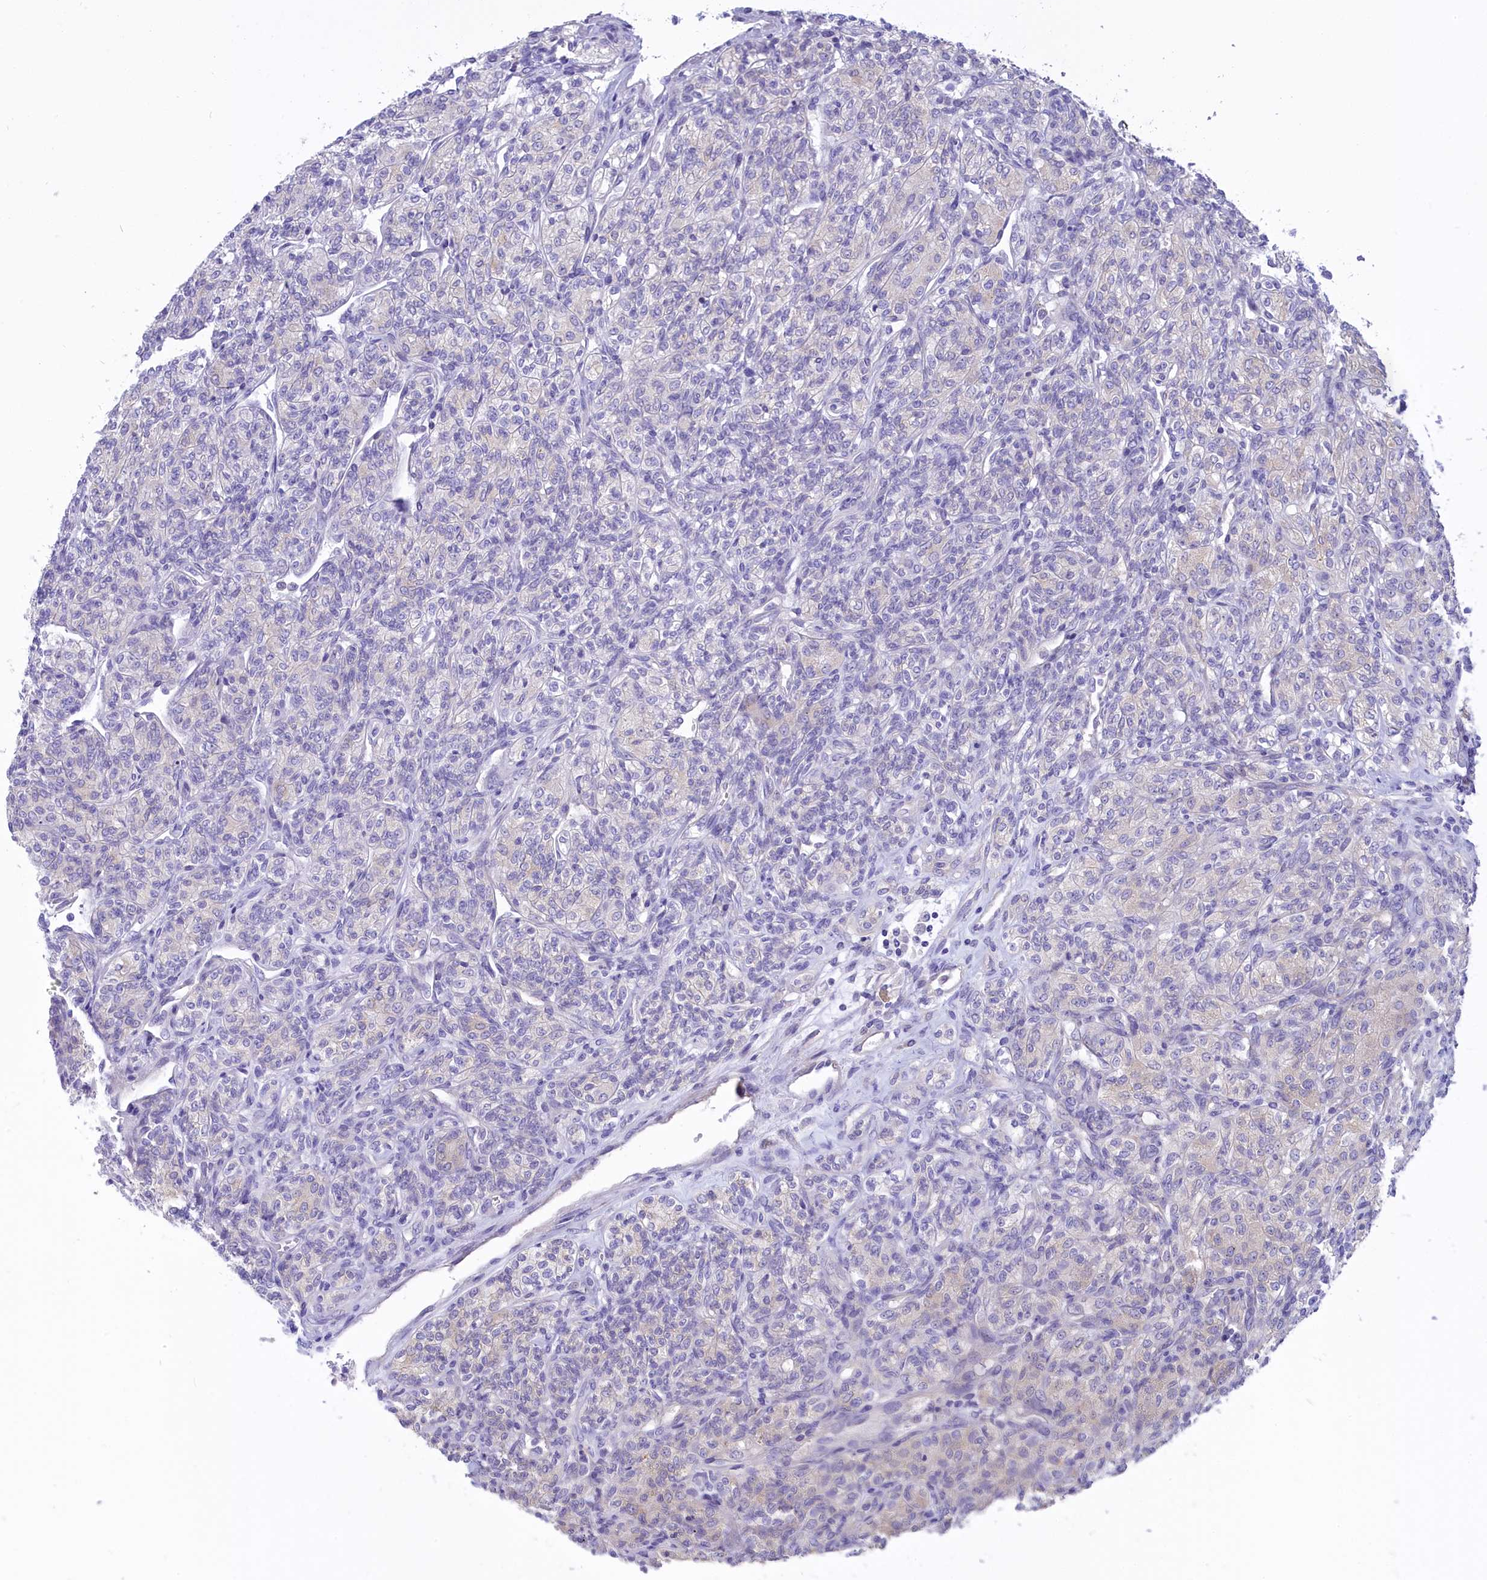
{"staining": {"intensity": "negative", "quantity": "none", "location": "none"}, "tissue": "renal cancer", "cell_type": "Tumor cells", "image_type": "cancer", "snomed": [{"axis": "morphology", "description": "Adenocarcinoma, NOS"}, {"axis": "topography", "description": "Kidney"}], "caption": "Human renal cancer stained for a protein using IHC demonstrates no staining in tumor cells.", "gene": "DCAF16", "patient": {"sex": "male", "age": 77}}